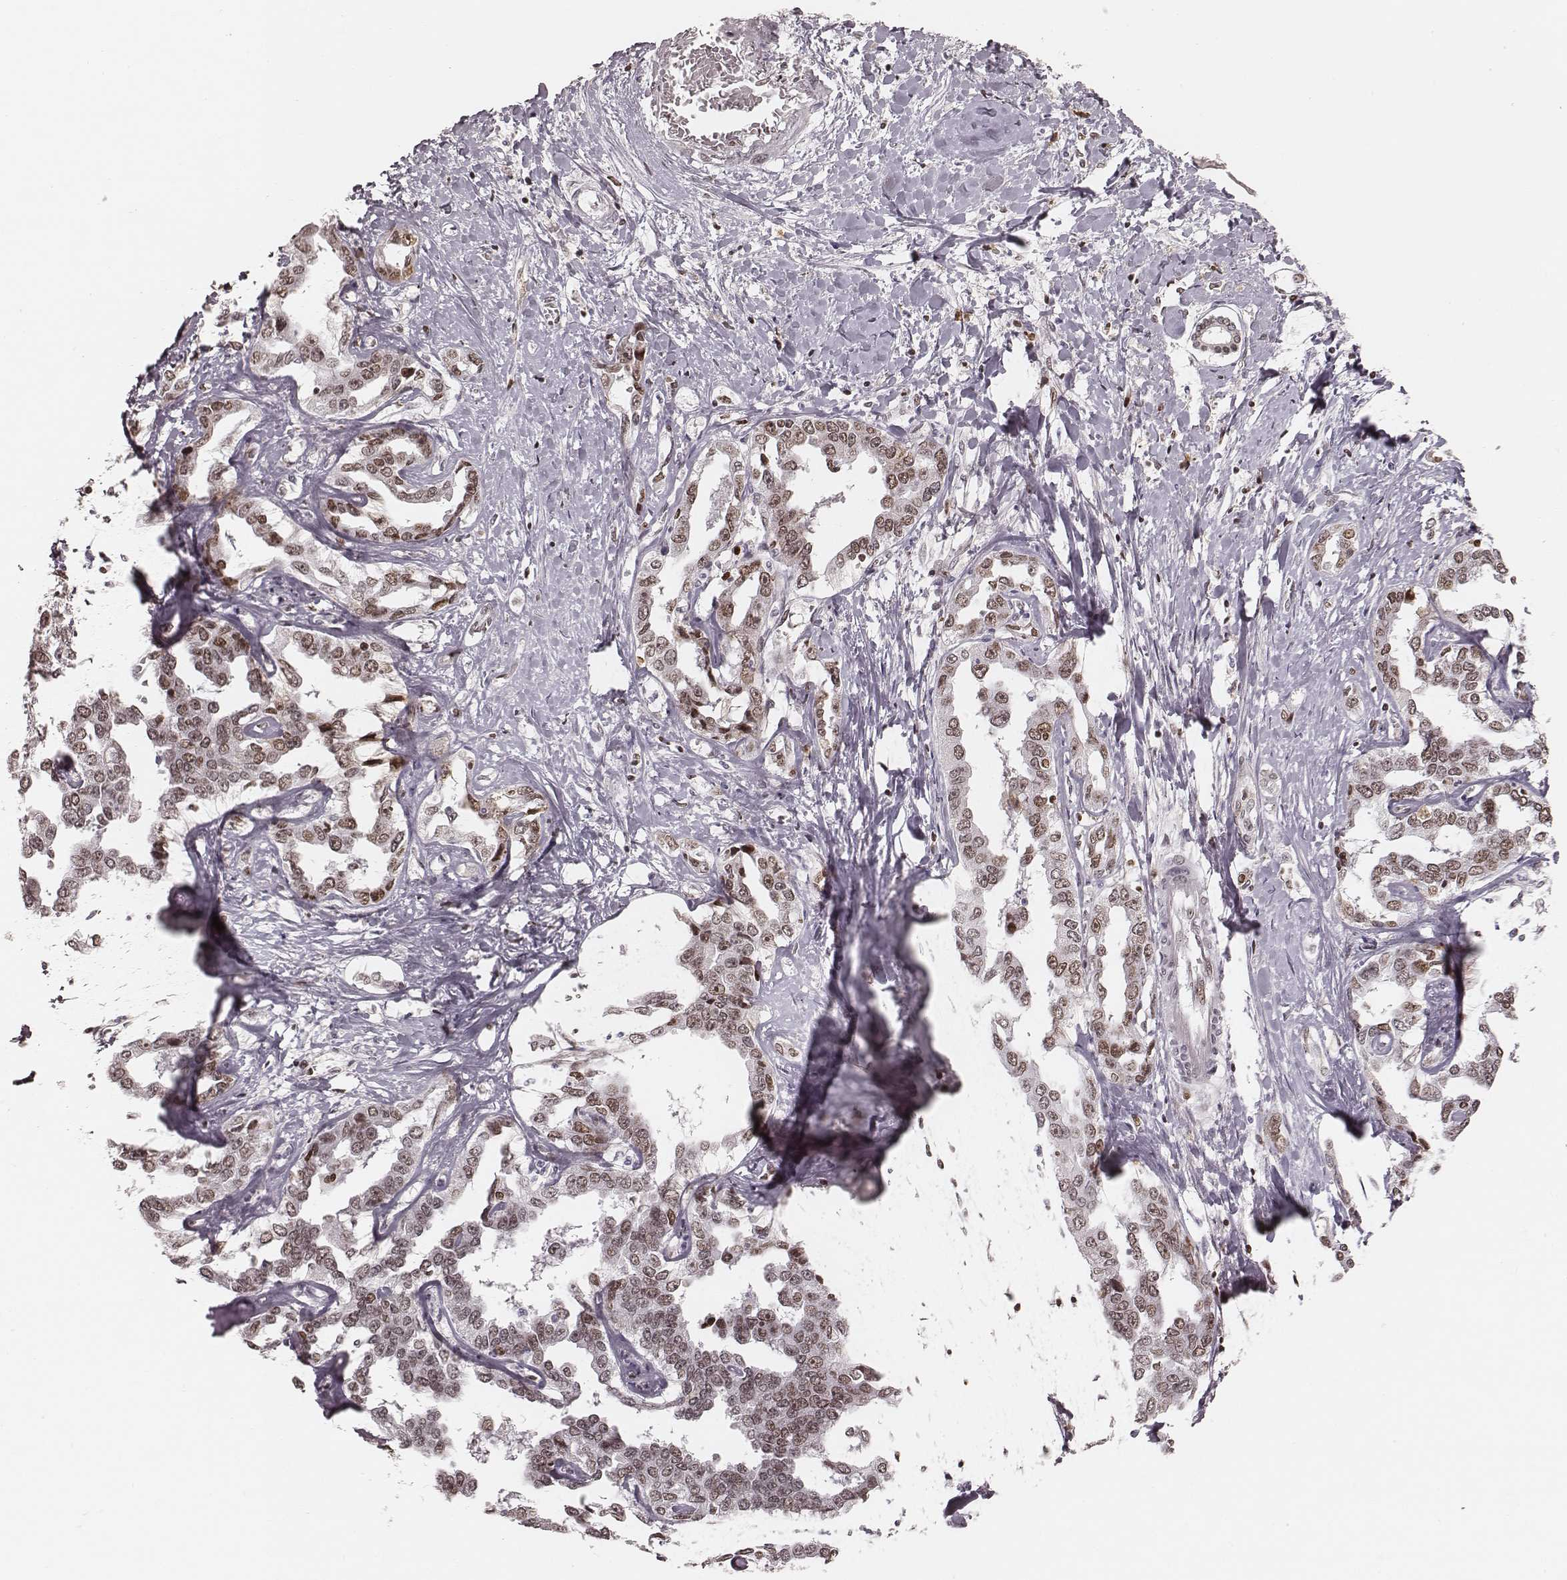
{"staining": {"intensity": "moderate", "quantity": ">75%", "location": "nuclear"}, "tissue": "liver cancer", "cell_type": "Tumor cells", "image_type": "cancer", "snomed": [{"axis": "morphology", "description": "Cholangiocarcinoma"}, {"axis": "topography", "description": "Liver"}], "caption": "Immunohistochemistry image of neoplastic tissue: cholangiocarcinoma (liver) stained using immunohistochemistry demonstrates medium levels of moderate protein expression localized specifically in the nuclear of tumor cells, appearing as a nuclear brown color.", "gene": "PARP1", "patient": {"sex": "male", "age": 59}}